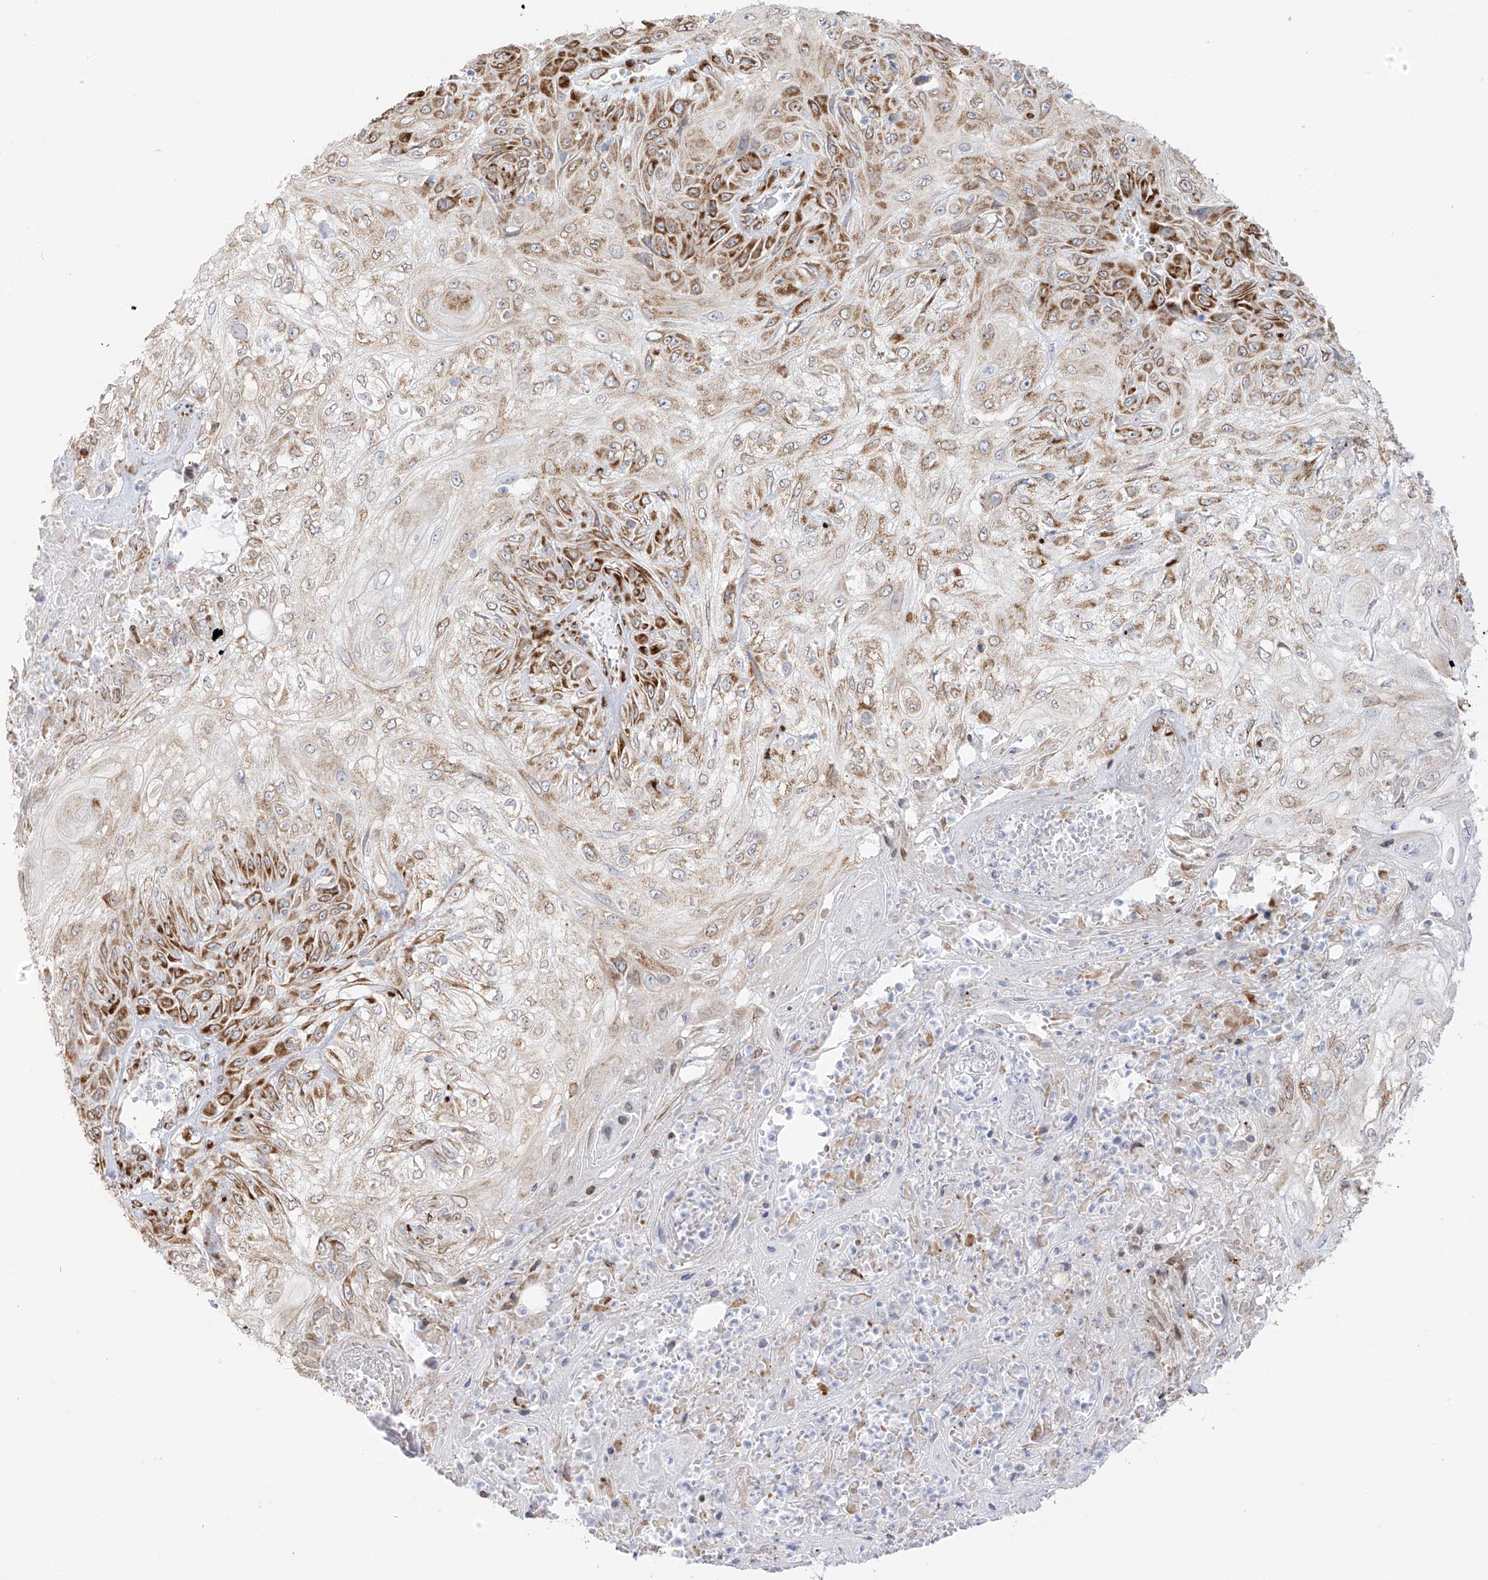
{"staining": {"intensity": "moderate", "quantity": "25%-75%", "location": "cytoplasmic/membranous"}, "tissue": "skin cancer", "cell_type": "Tumor cells", "image_type": "cancer", "snomed": [{"axis": "morphology", "description": "Squamous cell carcinoma, NOS"}, {"axis": "morphology", "description": "Squamous cell carcinoma, metastatic, NOS"}, {"axis": "topography", "description": "Skin"}, {"axis": "topography", "description": "Lymph node"}], "caption": "Squamous cell carcinoma (skin) stained with a brown dye displays moderate cytoplasmic/membranous positive positivity in approximately 25%-75% of tumor cells.", "gene": "LRRC59", "patient": {"sex": "male", "age": 75}}